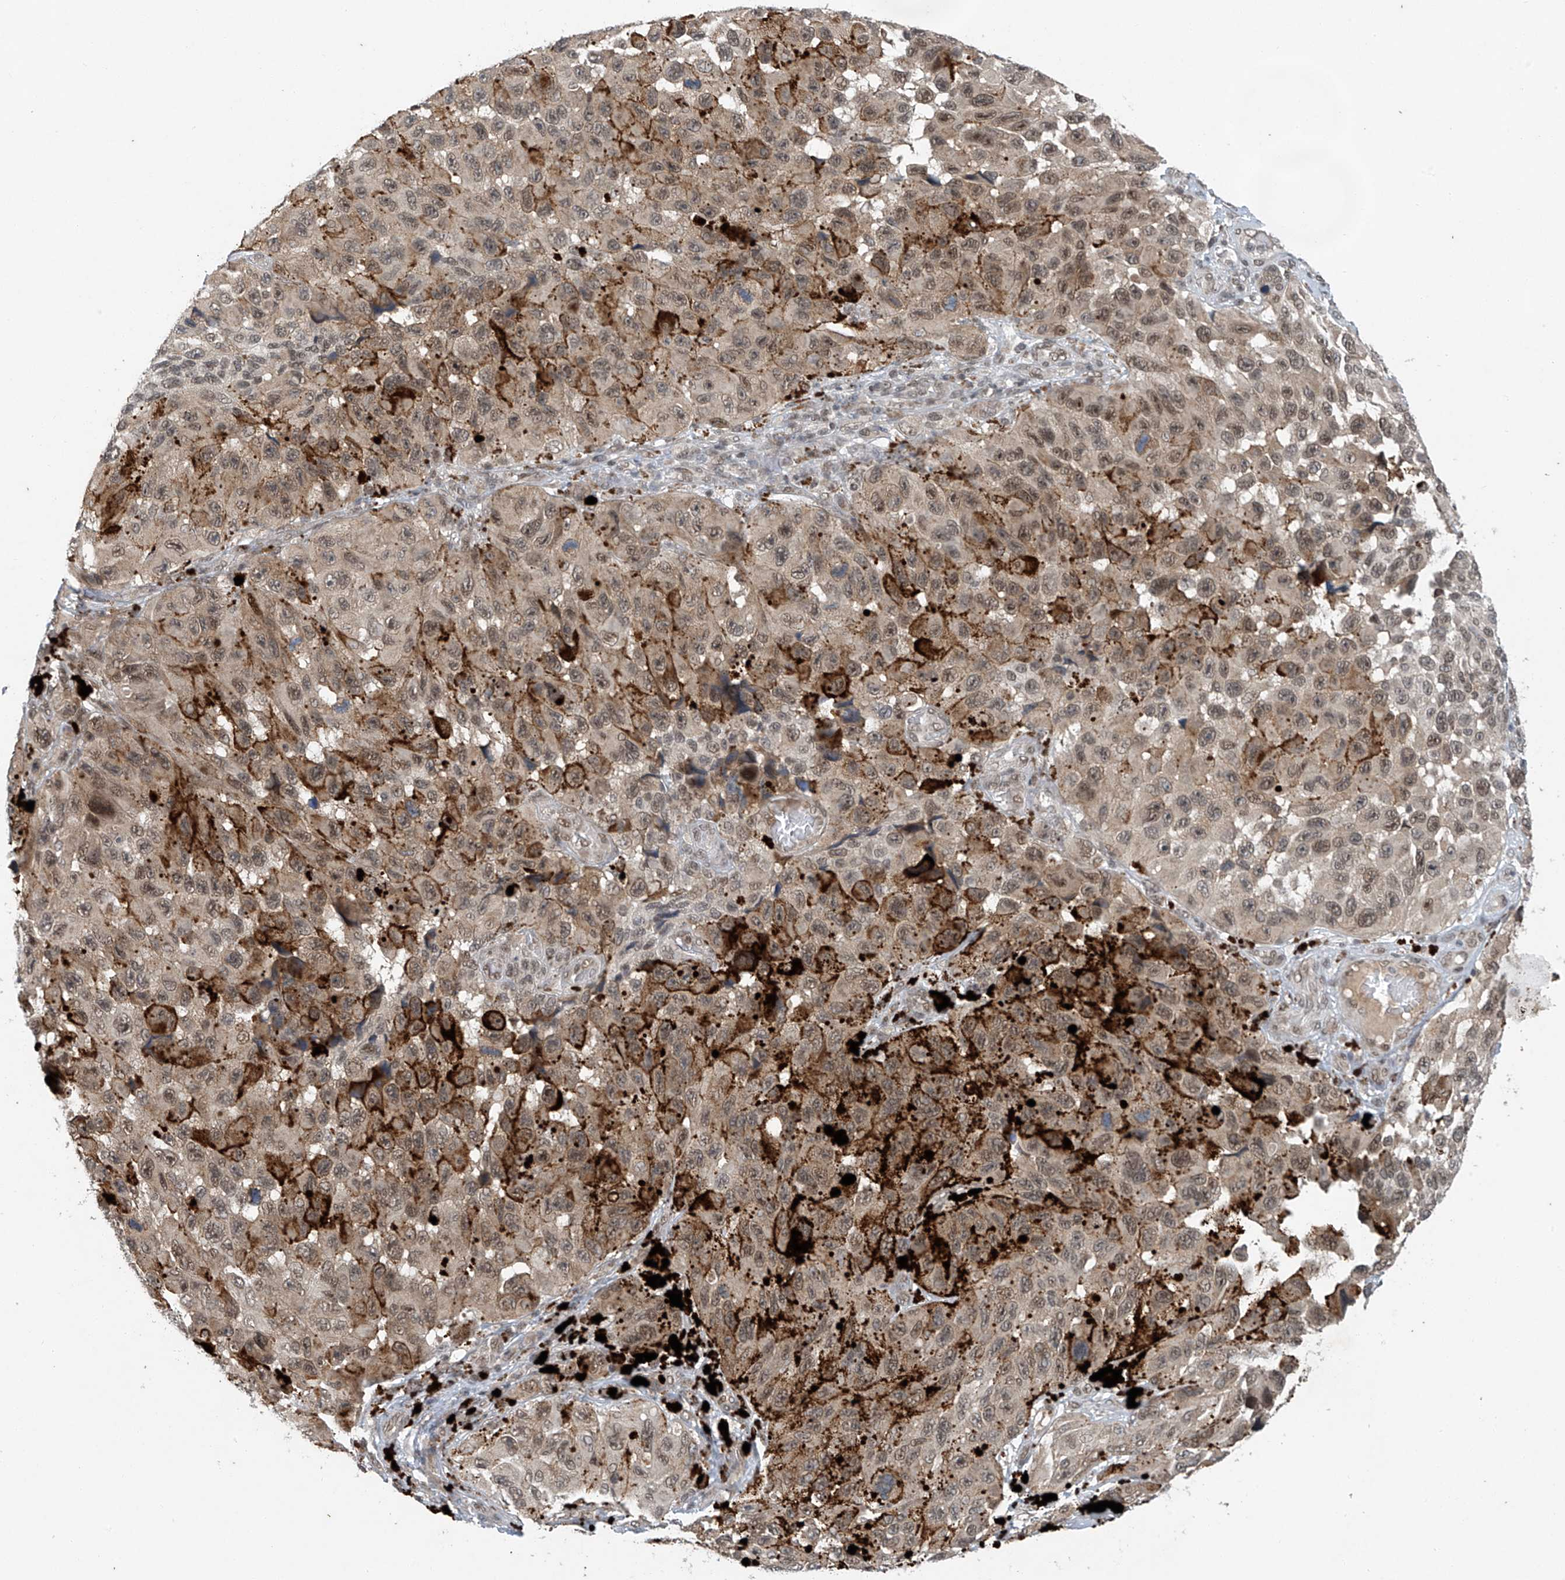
{"staining": {"intensity": "weak", "quantity": "25%-75%", "location": "nuclear"}, "tissue": "melanoma", "cell_type": "Tumor cells", "image_type": "cancer", "snomed": [{"axis": "morphology", "description": "Malignant melanoma, NOS"}, {"axis": "topography", "description": "Skin"}], "caption": "About 25%-75% of tumor cells in human malignant melanoma show weak nuclear protein expression as visualized by brown immunohistochemical staining.", "gene": "TAF8", "patient": {"sex": "female", "age": 73}}